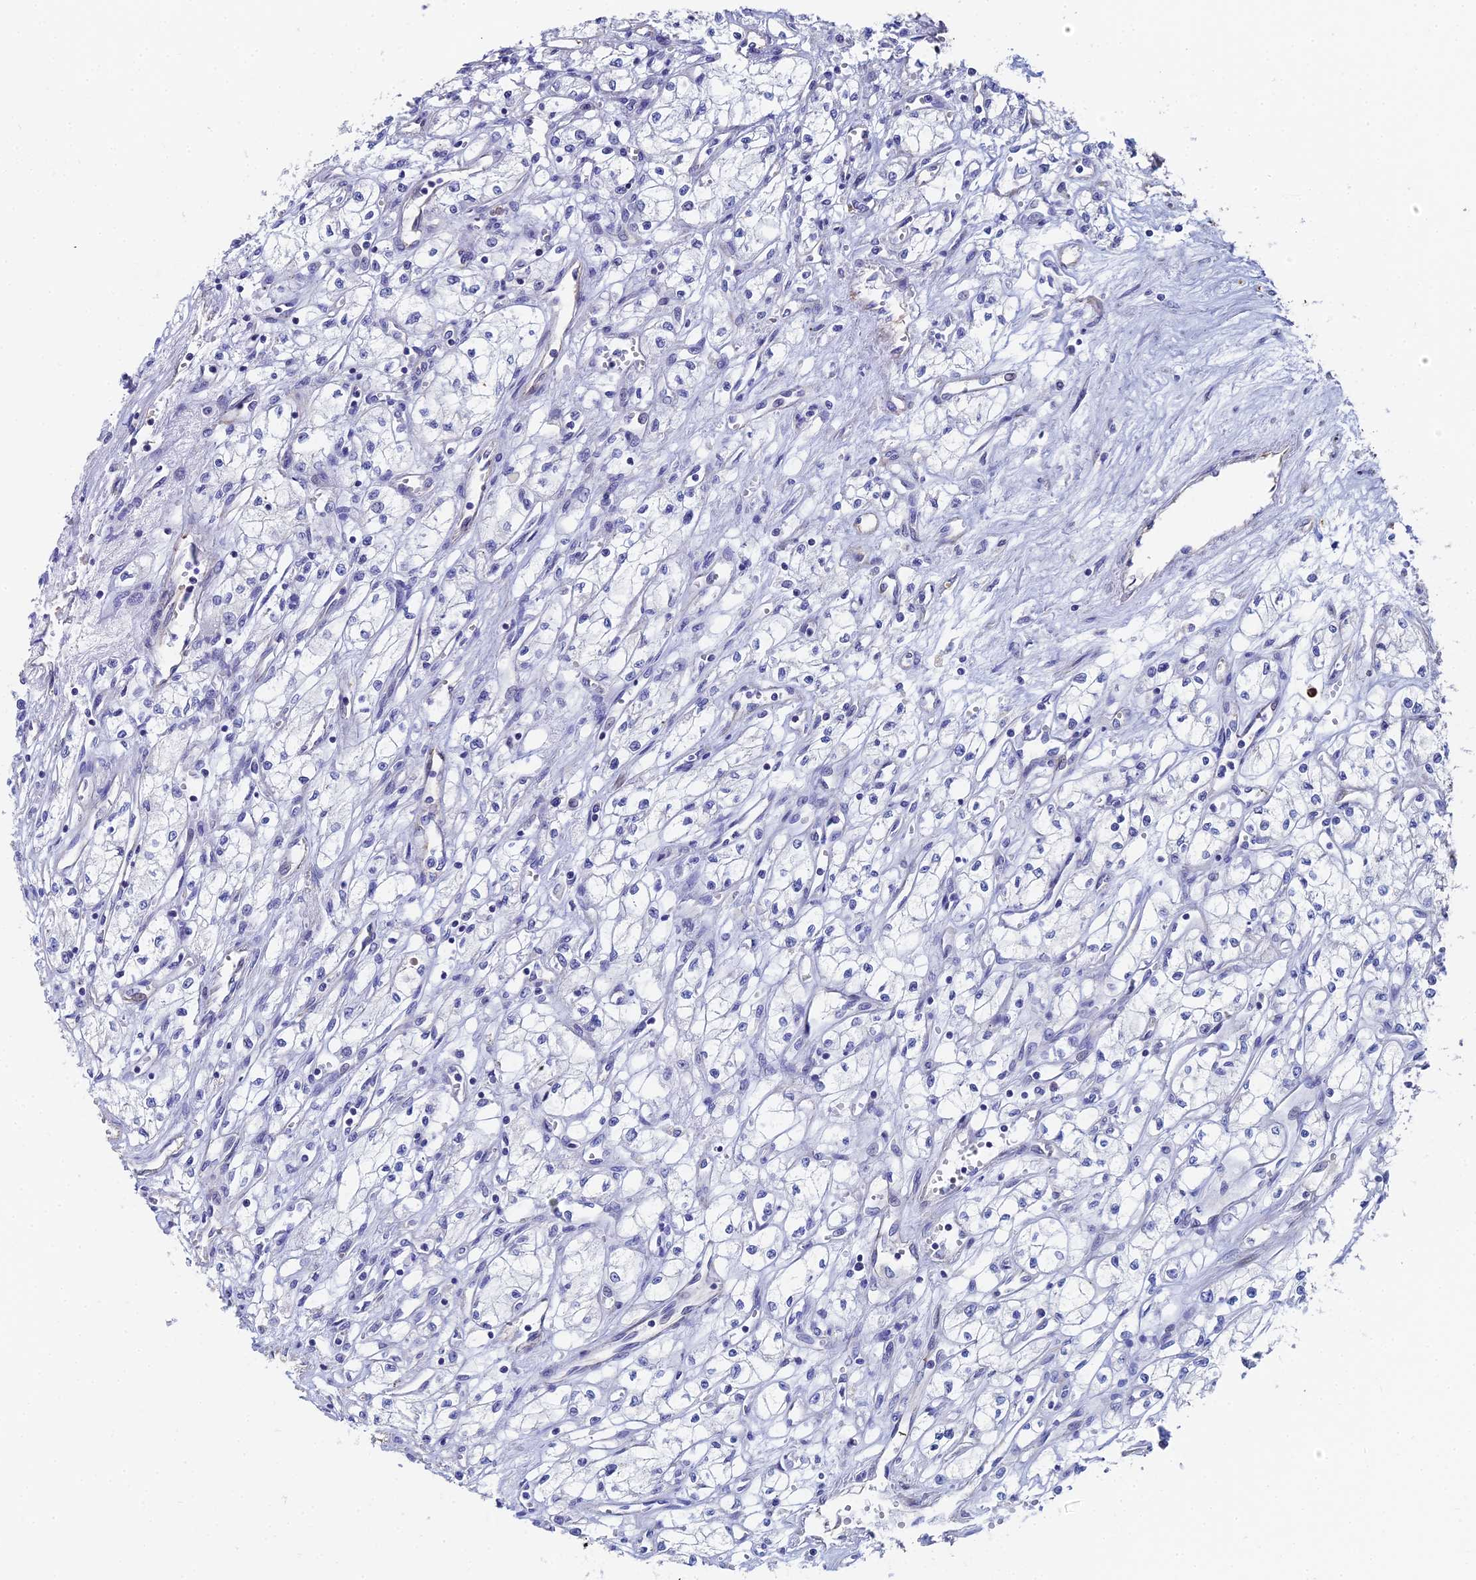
{"staining": {"intensity": "negative", "quantity": "none", "location": "none"}, "tissue": "renal cancer", "cell_type": "Tumor cells", "image_type": "cancer", "snomed": [{"axis": "morphology", "description": "Adenocarcinoma, NOS"}, {"axis": "topography", "description": "Kidney"}], "caption": "The micrograph displays no staining of tumor cells in renal cancer (adenocarcinoma).", "gene": "ENSG00000268674", "patient": {"sex": "male", "age": 59}}